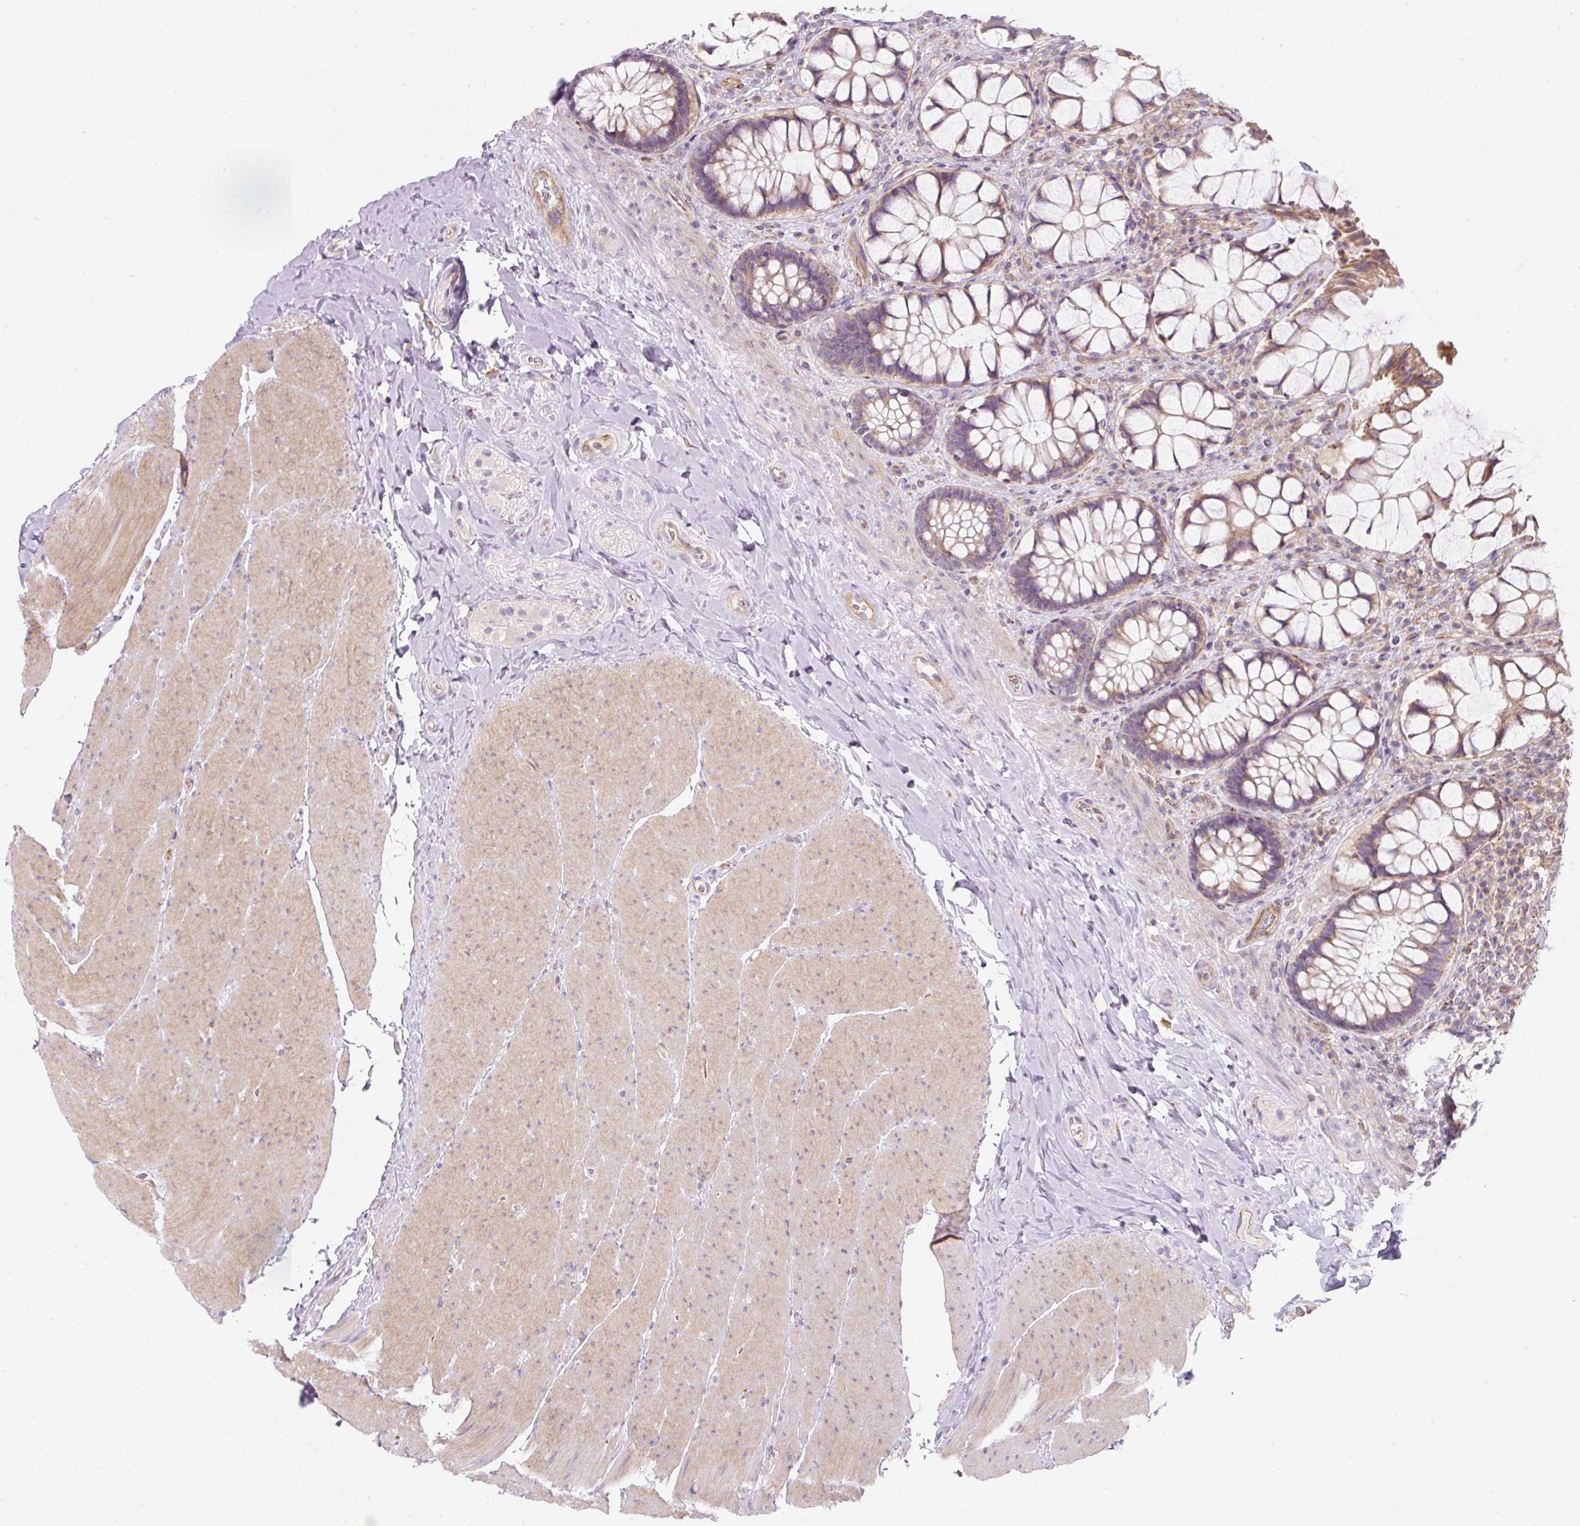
{"staining": {"intensity": "moderate", "quantity": "25%-75%", "location": "cytoplasmic/membranous"}, "tissue": "rectum", "cell_type": "Glandular cells", "image_type": "normal", "snomed": [{"axis": "morphology", "description": "Normal tissue, NOS"}, {"axis": "topography", "description": "Rectum"}], "caption": "Rectum stained with DAB (3,3'-diaminobenzidine) immunohistochemistry (IHC) exhibits medium levels of moderate cytoplasmic/membranous staining in about 25%-75% of glandular cells. The staining was performed using DAB (3,3'-diaminobenzidine), with brown indicating positive protein expression. Nuclei are stained blue with hematoxylin.", "gene": "ERAP2", "patient": {"sex": "female", "age": 58}}